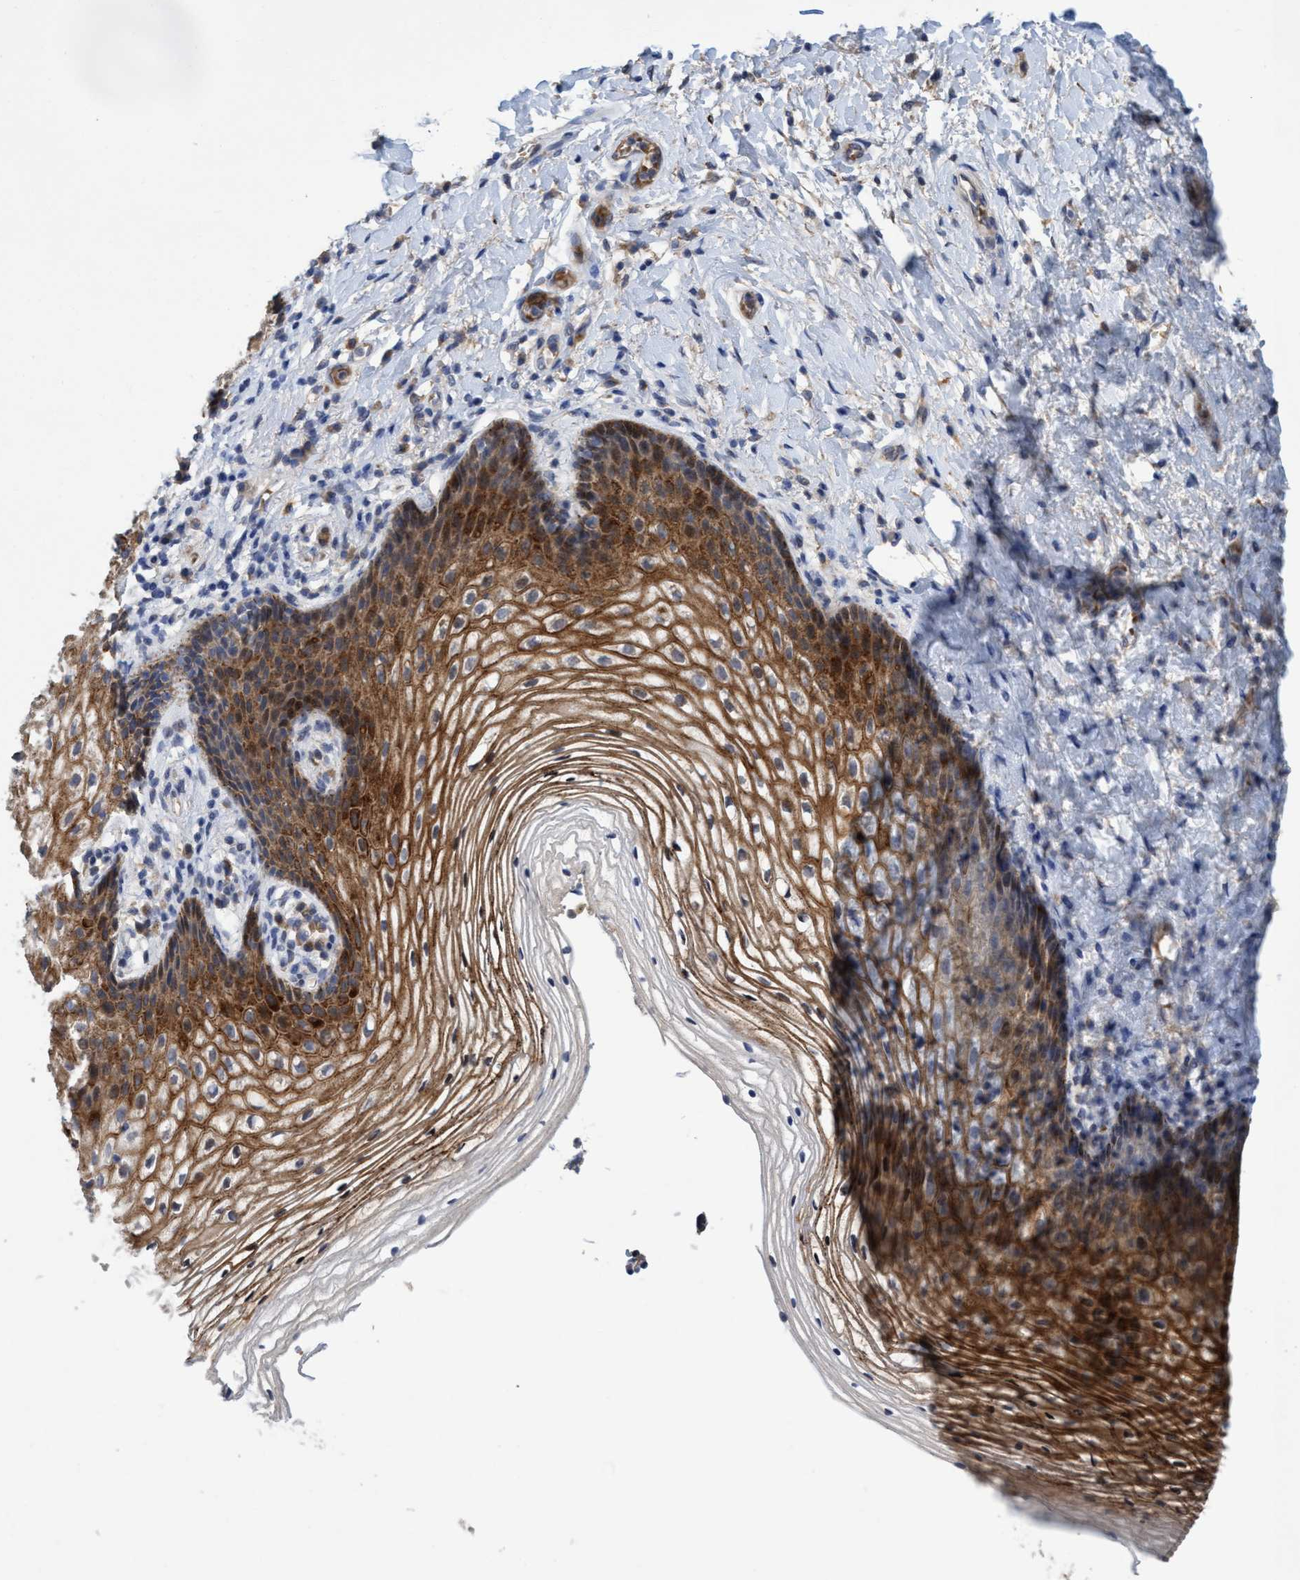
{"staining": {"intensity": "moderate", "quantity": ">75%", "location": "cytoplasmic/membranous"}, "tissue": "vagina", "cell_type": "Squamous epithelial cells", "image_type": "normal", "snomed": [{"axis": "morphology", "description": "Normal tissue, NOS"}, {"axis": "topography", "description": "Vagina"}], "caption": "A brown stain shows moderate cytoplasmic/membranous expression of a protein in squamous epithelial cells of benign human vagina. (DAB IHC with brightfield microscopy, high magnification).", "gene": "SEMA4D", "patient": {"sex": "female", "age": 60}}